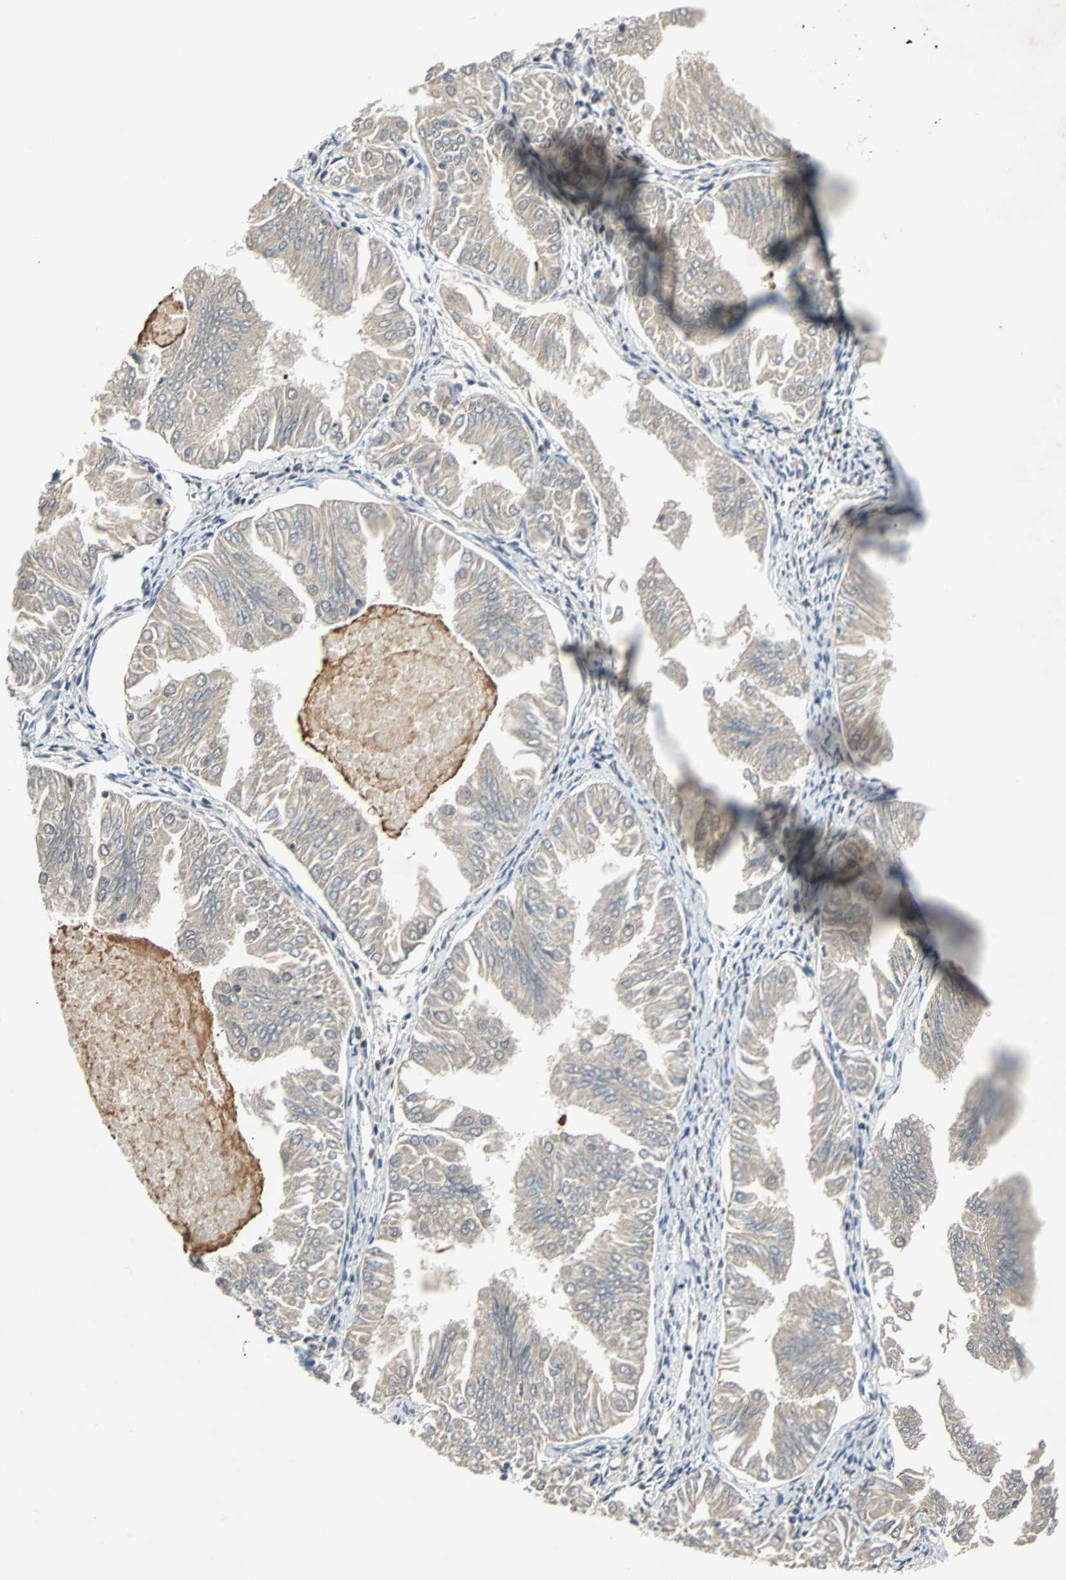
{"staining": {"intensity": "moderate", "quantity": "<25%", "location": "nuclear"}, "tissue": "endometrial cancer", "cell_type": "Tumor cells", "image_type": "cancer", "snomed": [{"axis": "morphology", "description": "Adenocarcinoma, NOS"}, {"axis": "topography", "description": "Endometrium"}], "caption": "Endometrial cancer (adenocarcinoma) tissue demonstrates moderate nuclear positivity in about <25% of tumor cells Immunohistochemistry (ihc) stains the protein of interest in brown and the nuclei are stained blue.", "gene": "TAF5", "patient": {"sex": "female", "age": 53}}